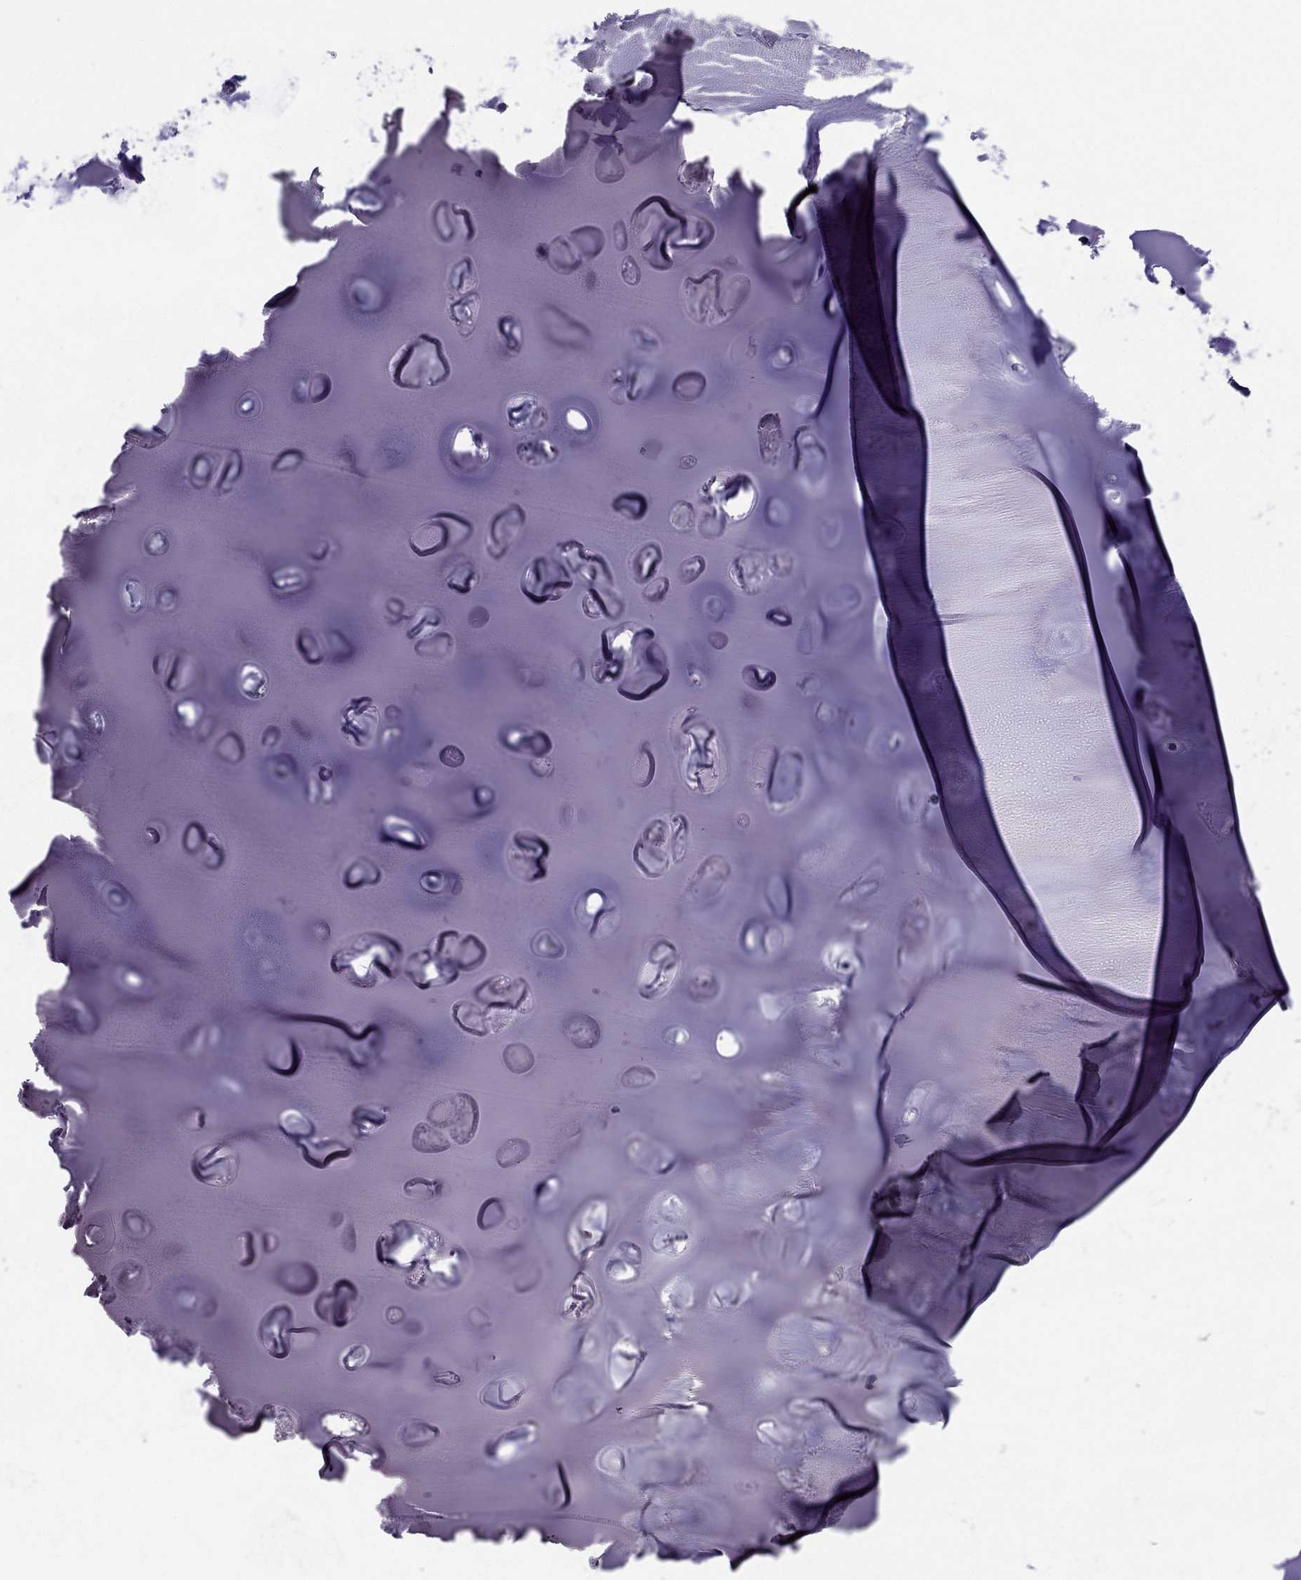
{"staining": {"intensity": "negative", "quantity": "none", "location": "none"}, "tissue": "soft tissue", "cell_type": "Chondrocytes", "image_type": "normal", "snomed": [{"axis": "morphology", "description": "Normal tissue, NOS"}, {"axis": "morphology", "description": "Squamous cell carcinoma, NOS"}, {"axis": "topography", "description": "Cartilage tissue"}, {"axis": "topography", "description": "Lung"}], "caption": "DAB immunohistochemical staining of unremarkable human soft tissue exhibits no significant expression in chondrocytes. (Stains: DAB immunohistochemistry with hematoxylin counter stain, Microscopy: brightfield microscopy at high magnification).", "gene": "PDE6A", "patient": {"sex": "male", "age": 66}}